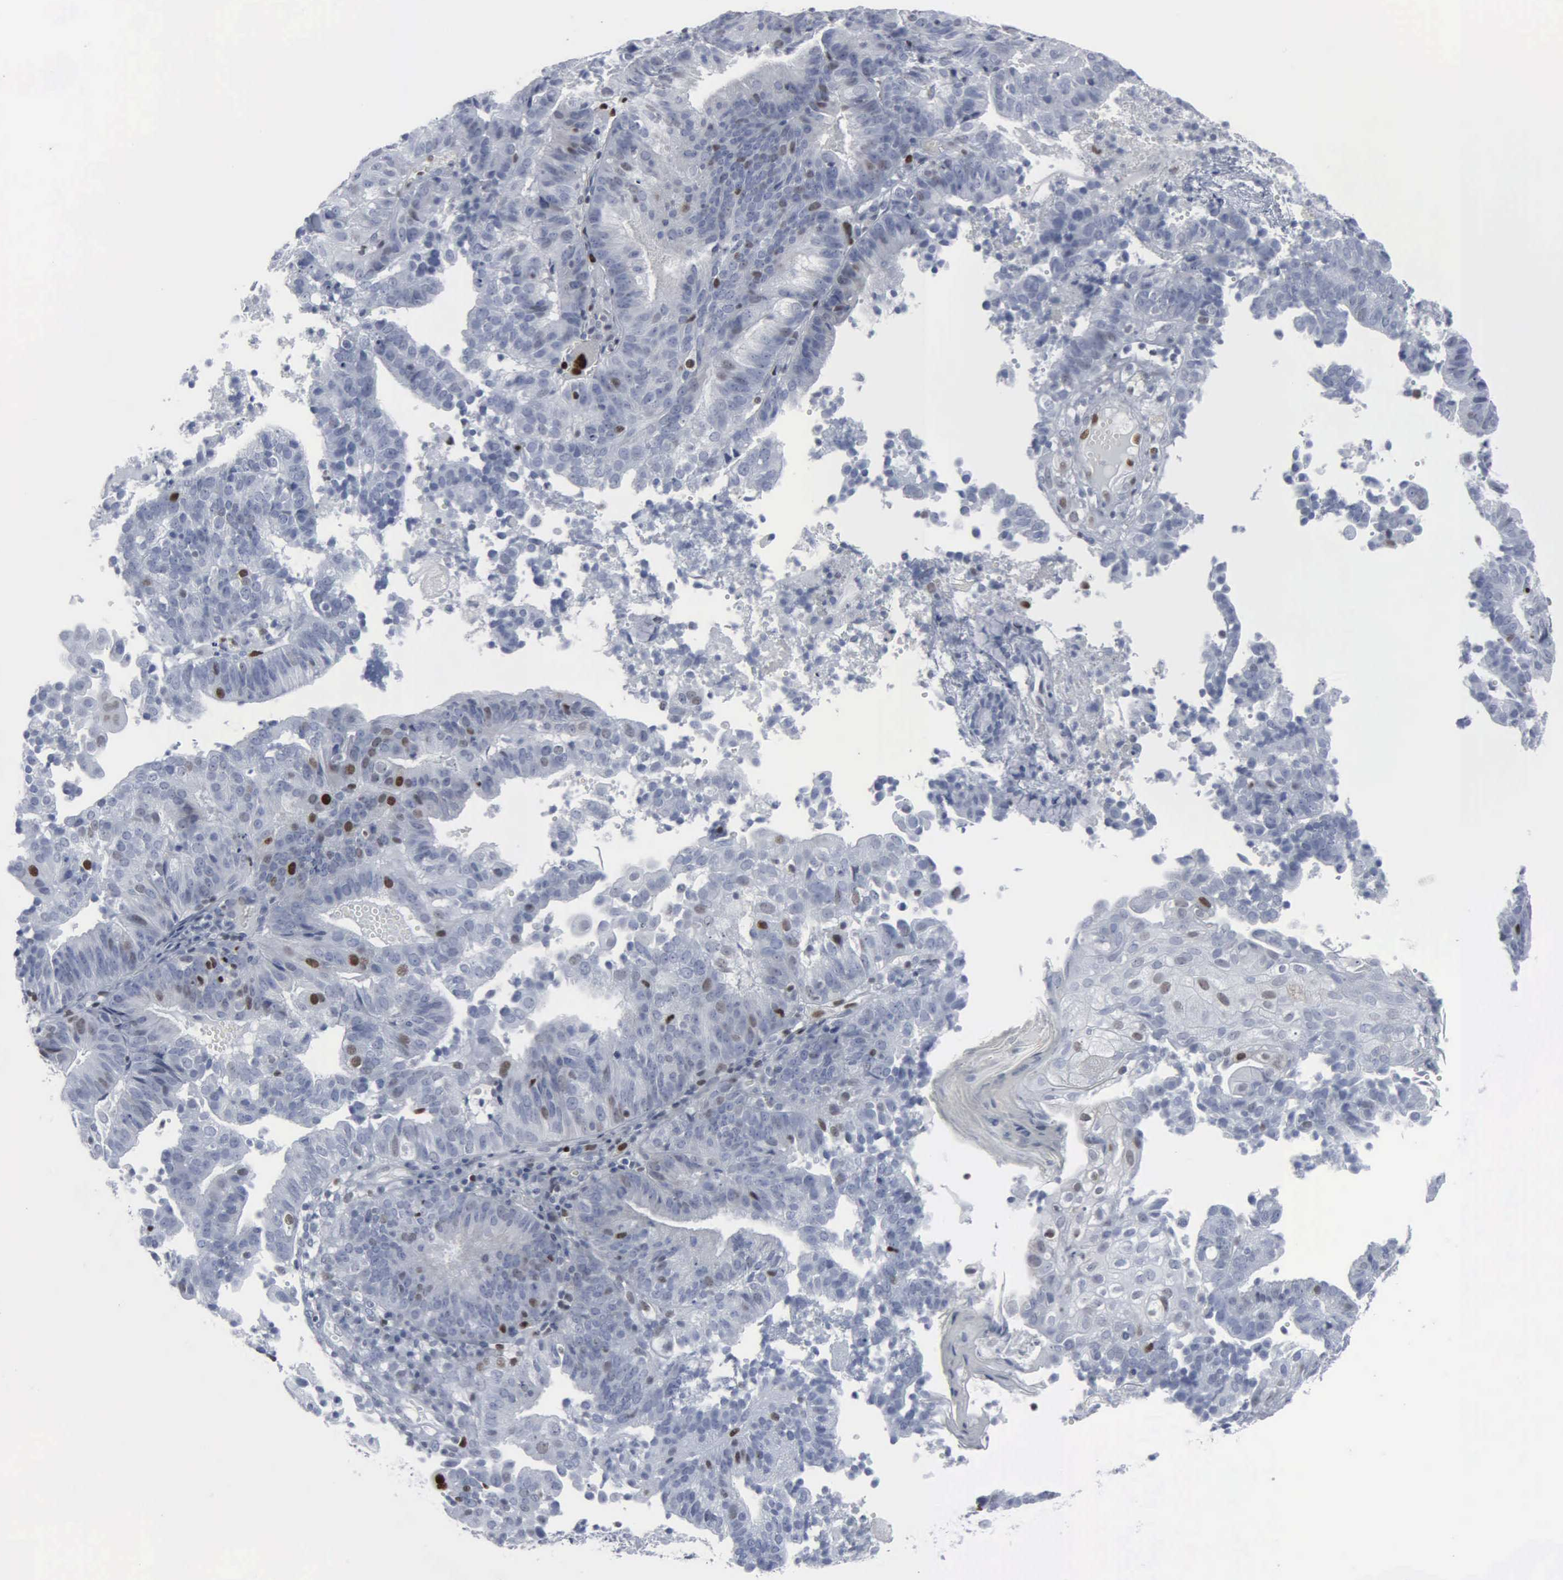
{"staining": {"intensity": "moderate", "quantity": "<25%", "location": "nuclear"}, "tissue": "cervical cancer", "cell_type": "Tumor cells", "image_type": "cancer", "snomed": [{"axis": "morphology", "description": "Adenocarcinoma, NOS"}, {"axis": "topography", "description": "Cervix"}], "caption": "There is low levels of moderate nuclear staining in tumor cells of cervical cancer (adenocarcinoma), as demonstrated by immunohistochemical staining (brown color).", "gene": "CCND3", "patient": {"sex": "female", "age": 60}}